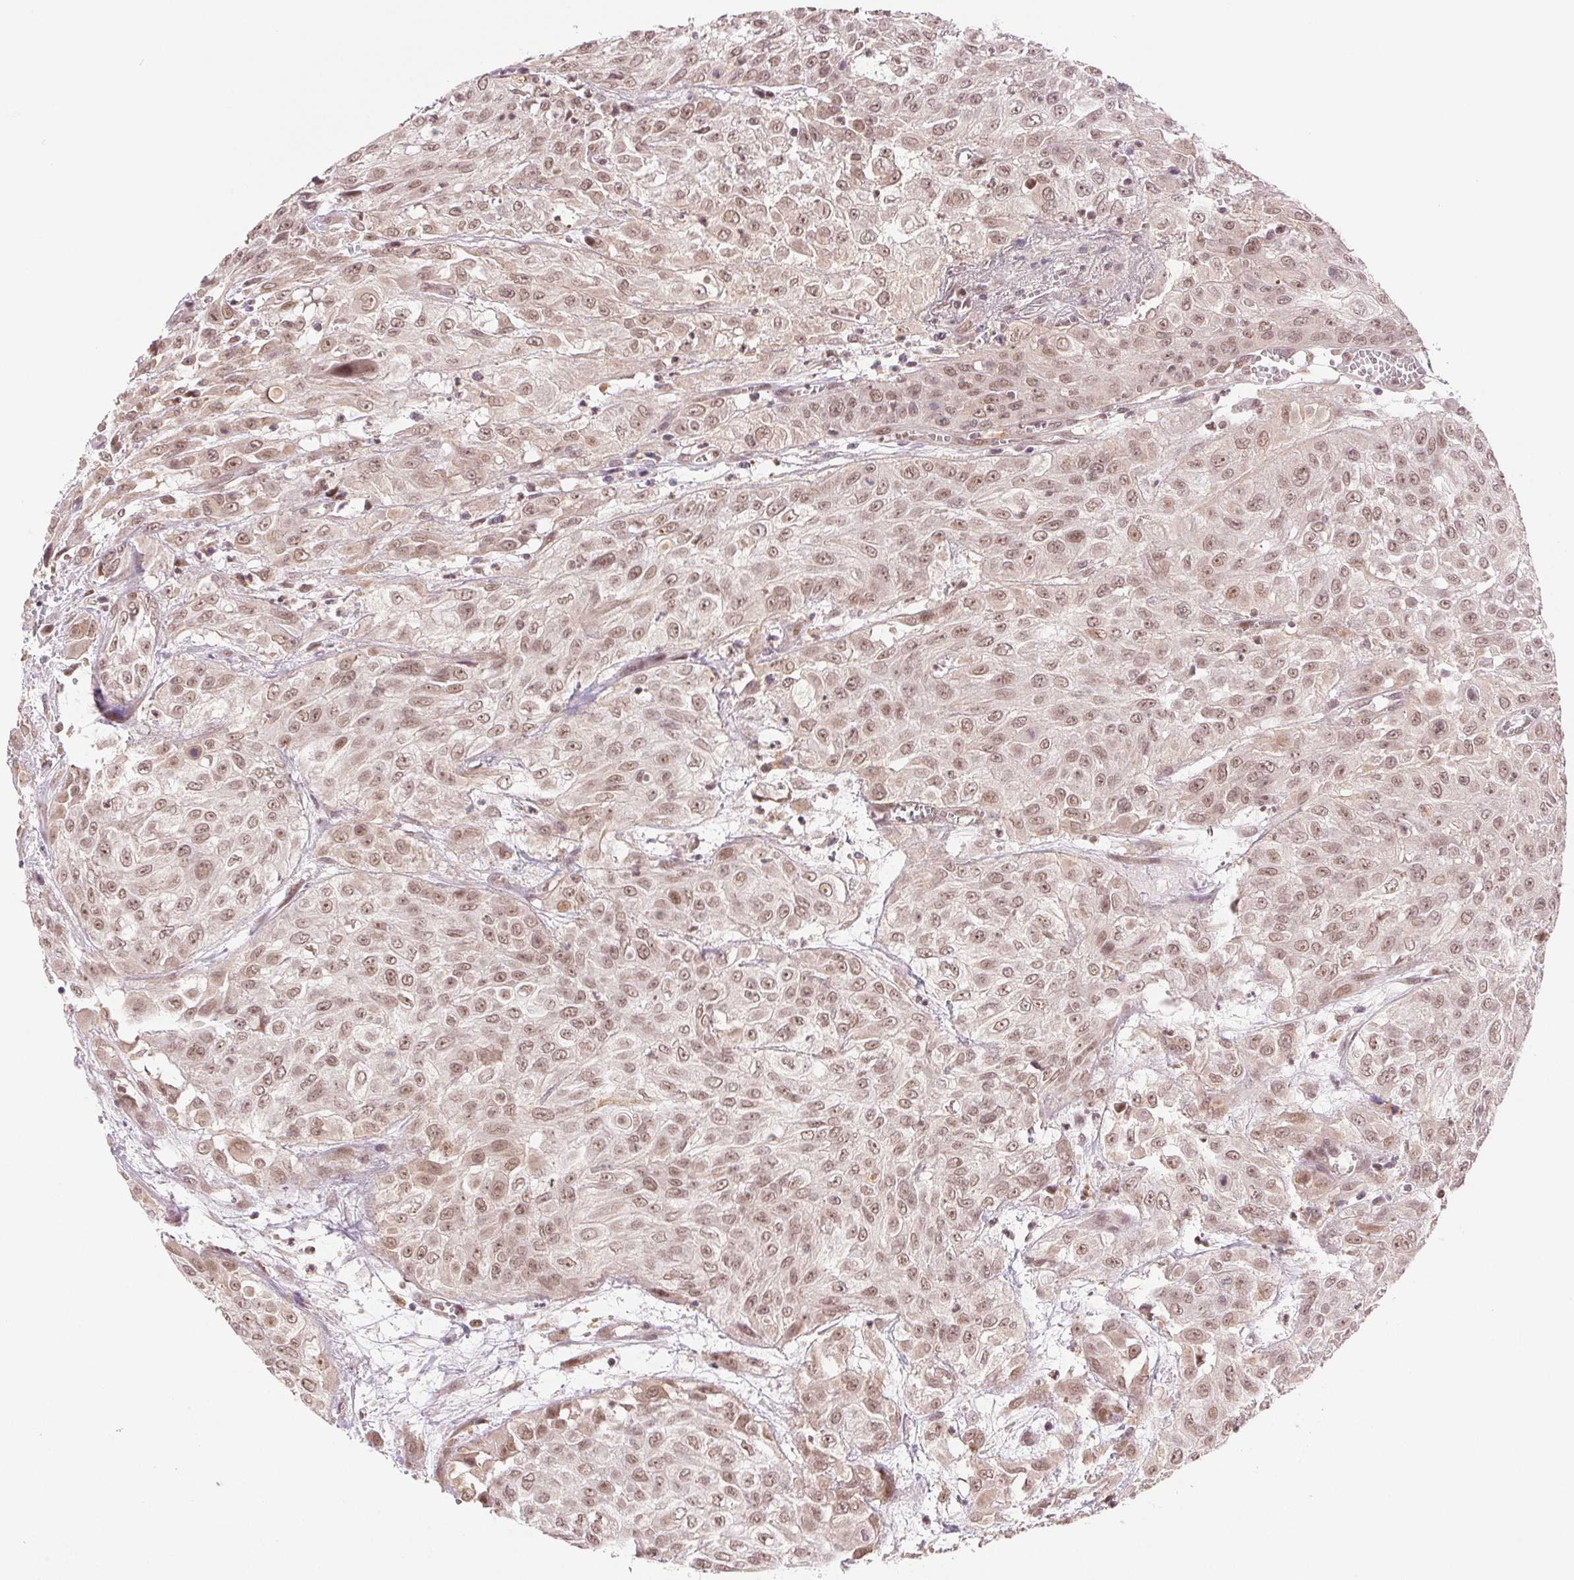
{"staining": {"intensity": "moderate", "quantity": ">75%", "location": "nuclear"}, "tissue": "urothelial cancer", "cell_type": "Tumor cells", "image_type": "cancer", "snomed": [{"axis": "morphology", "description": "Urothelial carcinoma, High grade"}, {"axis": "topography", "description": "Urinary bladder"}], "caption": "Tumor cells exhibit medium levels of moderate nuclear staining in about >75% of cells in human urothelial cancer. Nuclei are stained in blue.", "gene": "GRHL3", "patient": {"sex": "male", "age": 57}}